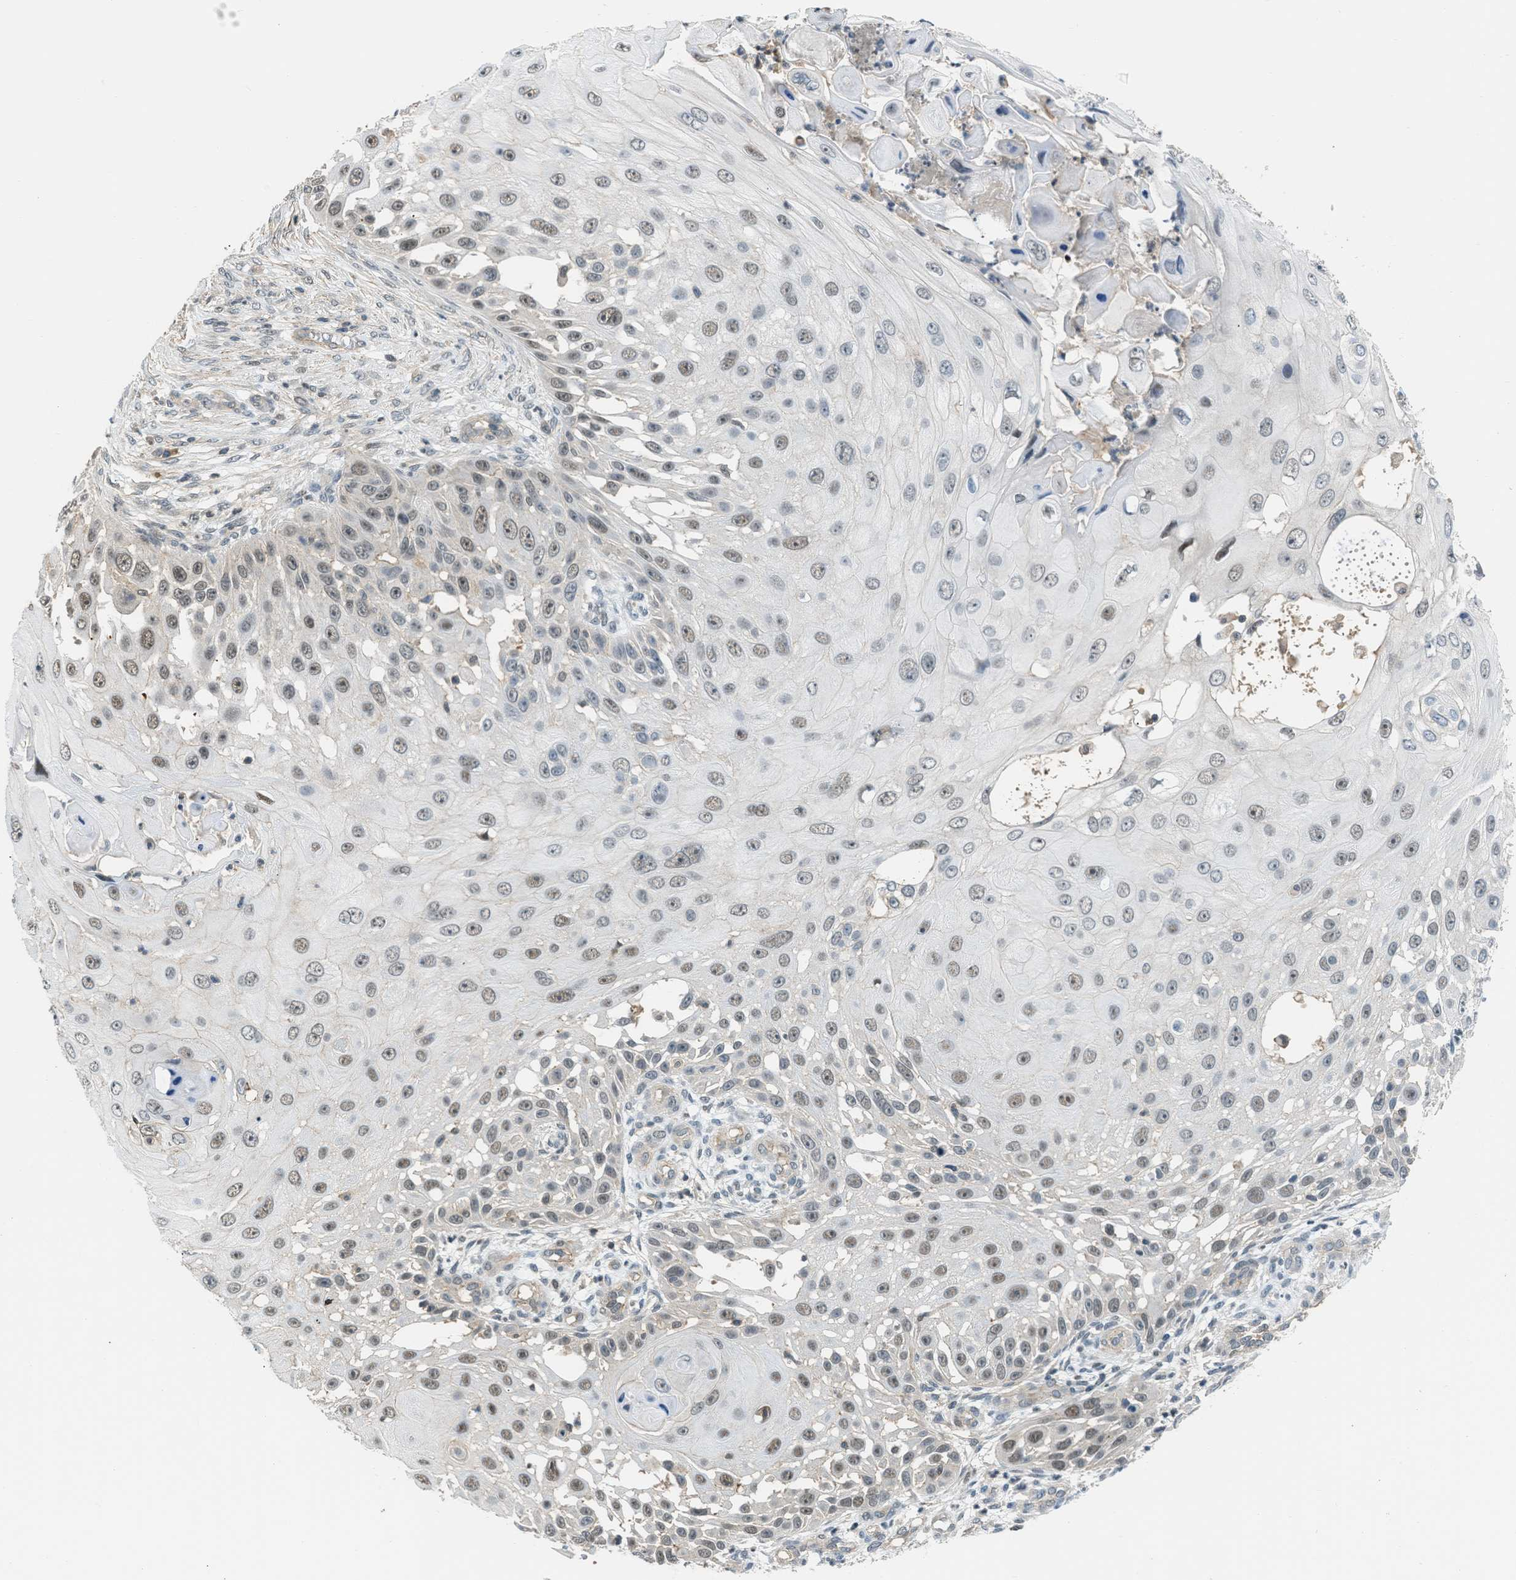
{"staining": {"intensity": "weak", "quantity": ">75%", "location": "nuclear"}, "tissue": "skin cancer", "cell_type": "Tumor cells", "image_type": "cancer", "snomed": [{"axis": "morphology", "description": "Squamous cell carcinoma, NOS"}, {"axis": "topography", "description": "Skin"}], "caption": "High-power microscopy captured an immunohistochemistry (IHC) photomicrograph of skin squamous cell carcinoma, revealing weak nuclear positivity in about >75% of tumor cells.", "gene": "TTBK2", "patient": {"sex": "female", "age": 44}}